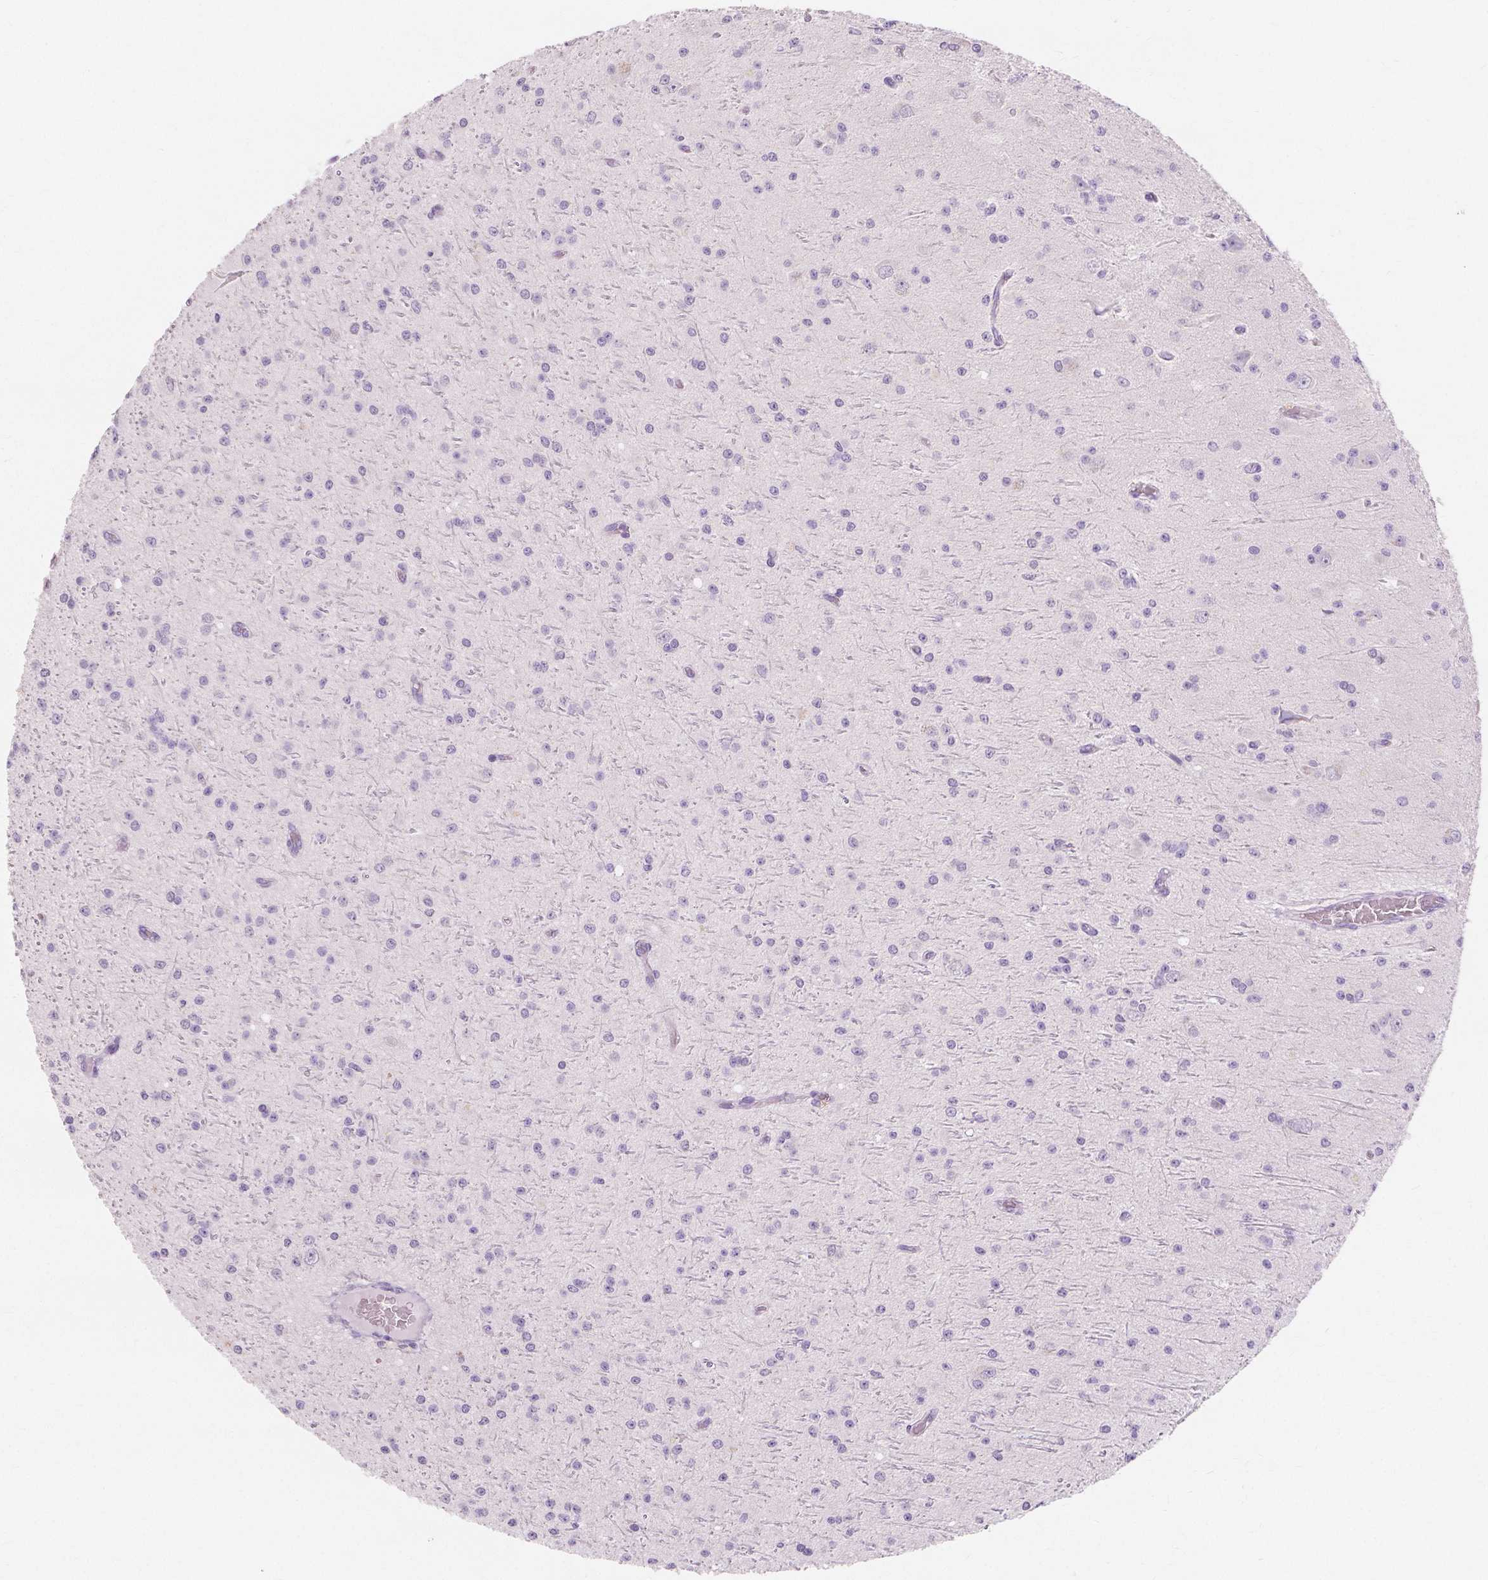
{"staining": {"intensity": "negative", "quantity": "none", "location": "none"}, "tissue": "glioma", "cell_type": "Tumor cells", "image_type": "cancer", "snomed": [{"axis": "morphology", "description": "Glioma, malignant, Low grade"}, {"axis": "topography", "description": "Brain"}], "caption": "Immunohistochemistry image of neoplastic tissue: glioma stained with DAB shows no significant protein expression in tumor cells. (DAB (3,3'-diaminobenzidine) immunohistochemistry (IHC) with hematoxylin counter stain).", "gene": "MUC12", "patient": {"sex": "male", "age": 27}}